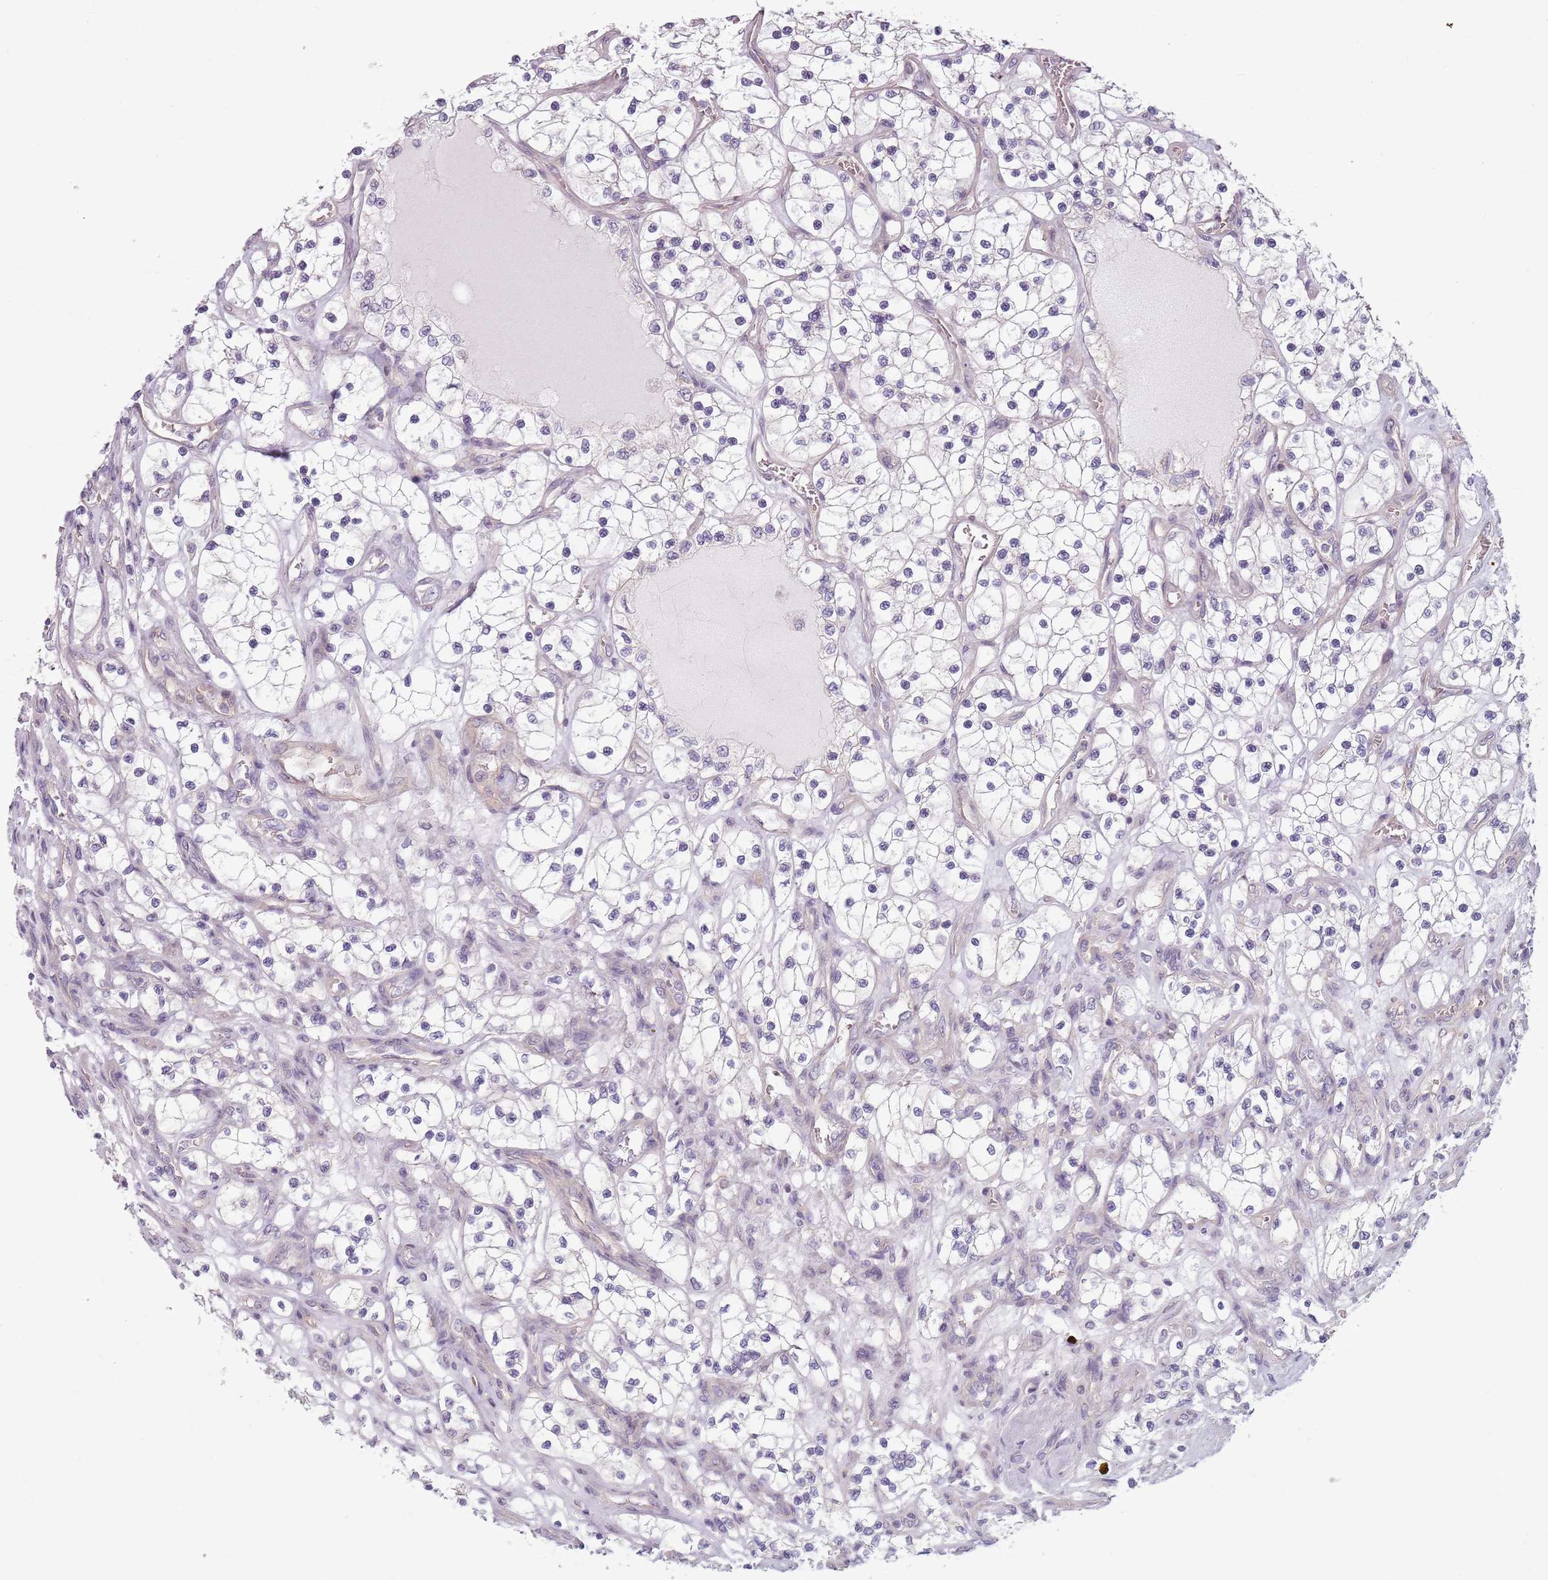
{"staining": {"intensity": "negative", "quantity": "none", "location": "none"}, "tissue": "renal cancer", "cell_type": "Tumor cells", "image_type": "cancer", "snomed": [{"axis": "morphology", "description": "Adenocarcinoma, NOS"}, {"axis": "topography", "description": "Kidney"}], "caption": "Adenocarcinoma (renal) stained for a protein using immunohistochemistry (IHC) reveals no staining tumor cells.", "gene": "TLCD2", "patient": {"sex": "female", "age": 69}}